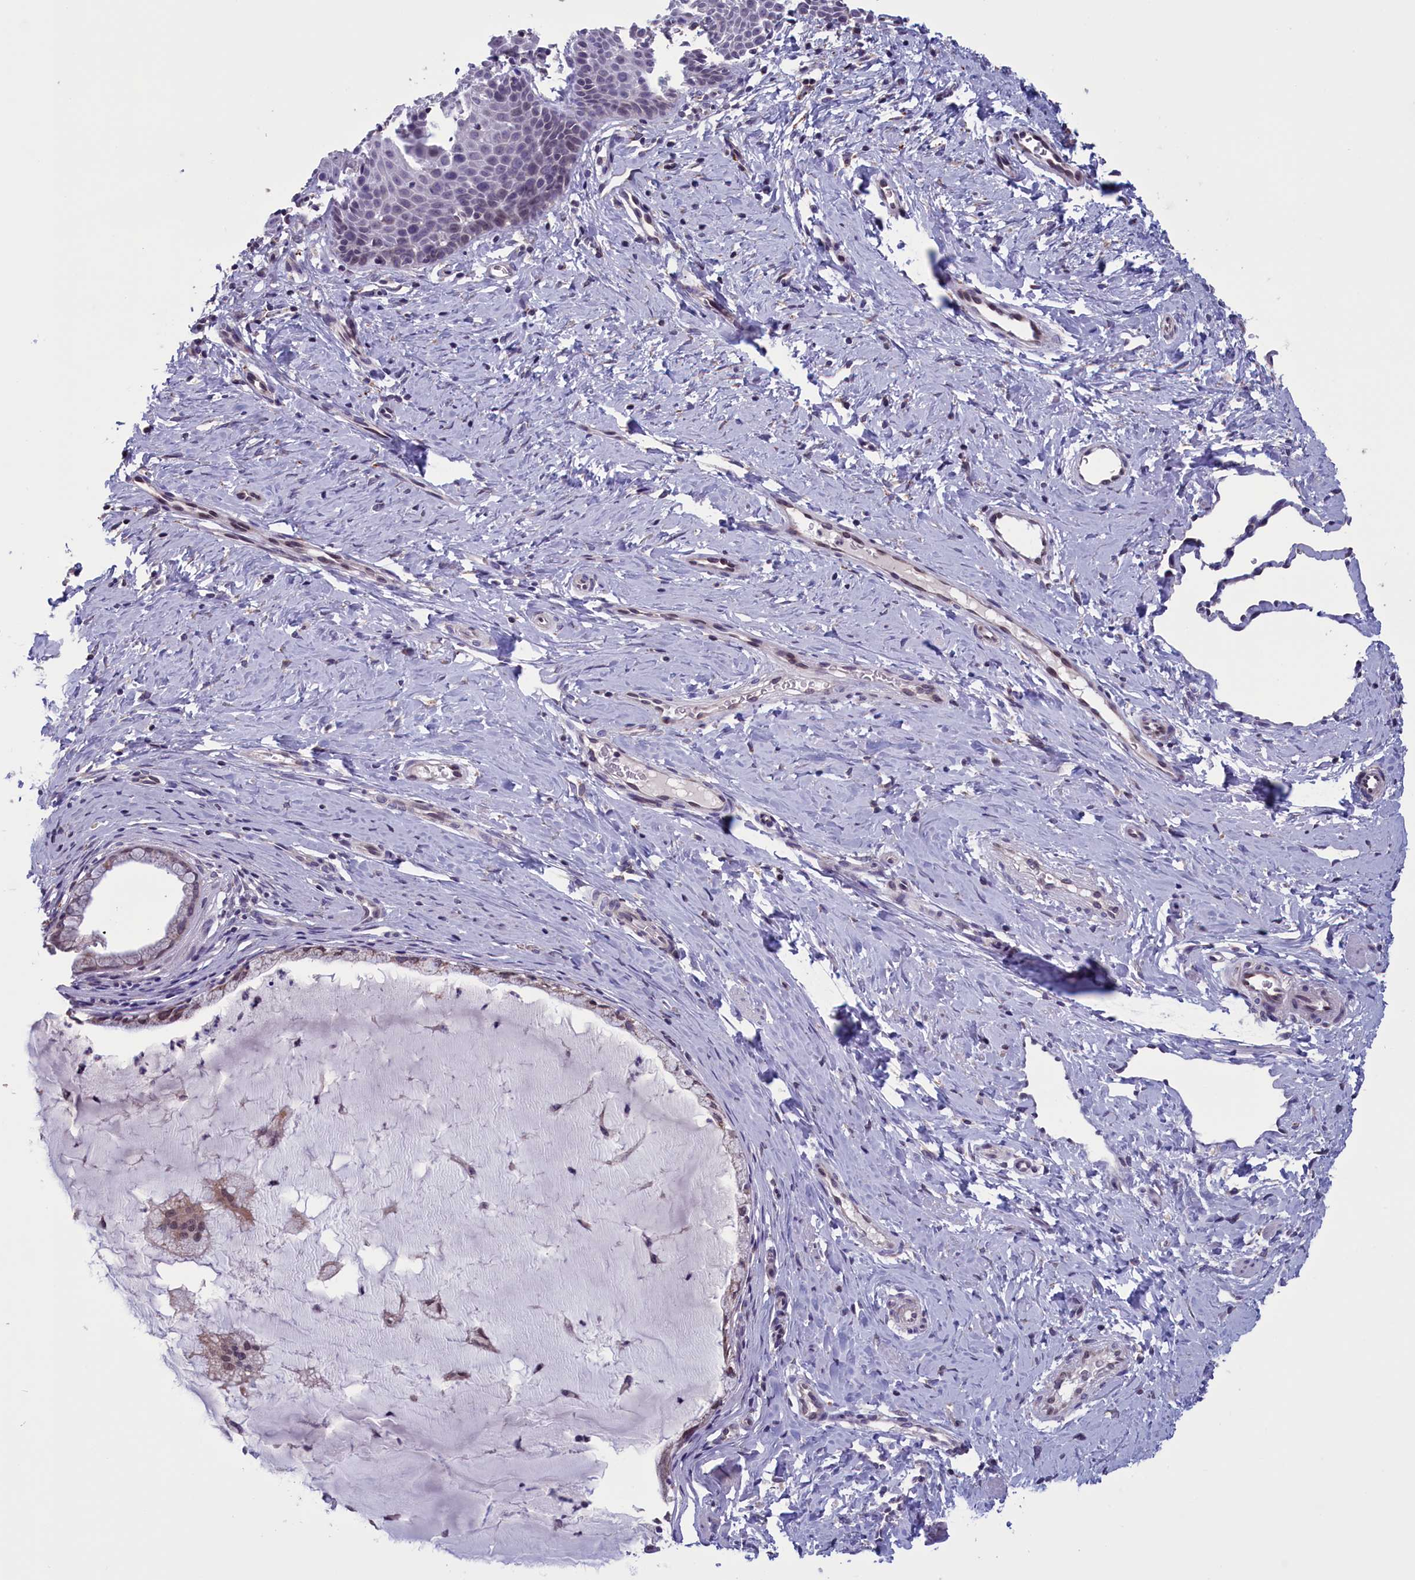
{"staining": {"intensity": "strong", "quantity": "25%-75%", "location": "cytoplasmic/membranous,nuclear"}, "tissue": "cervix", "cell_type": "Glandular cells", "image_type": "normal", "snomed": [{"axis": "morphology", "description": "Normal tissue, NOS"}, {"axis": "topography", "description": "Cervix"}], "caption": "IHC image of benign cervix: cervix stained using IHC shows high levels of strong protein expression localized specifically in the cytoplasmic/membranous,nuclear of glandular cells, appearing as a cytoplasmic/membranous,nuclear brown color.", "gene": "PARS2", "patient": {"sex": "female", "age": 36}}